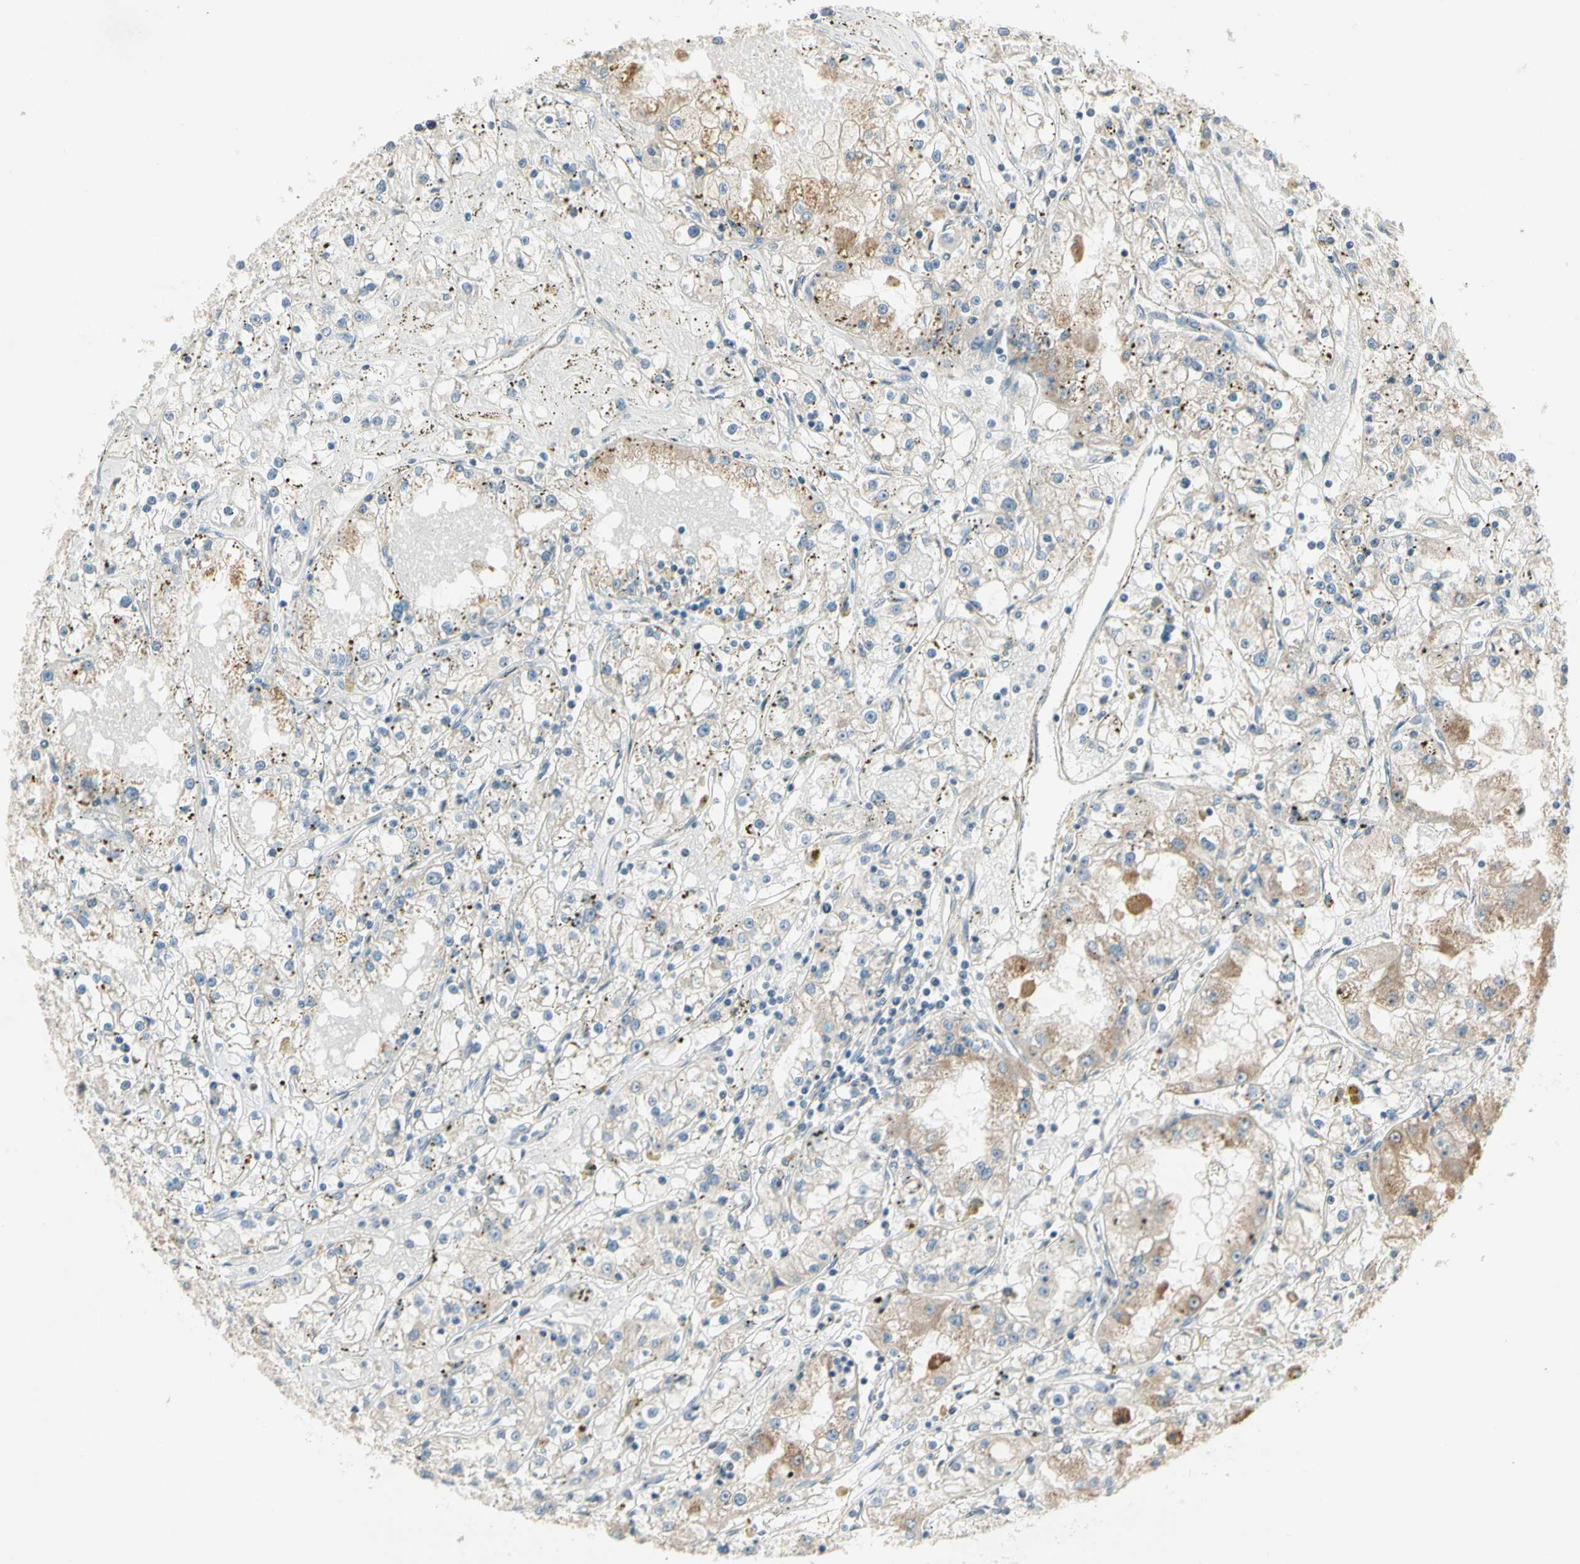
{"staining": {"intensity": "negative", "quantity": "none", "location": "none"}, "tissue": "renal cancer", "cell_type": "Tumor cells", "image_type": "cancer", "snomed": [{"axis": "morphology", "description": "Adenocarcinoma, NOS"}, {"axis": "topography", "description": "Kidney"}], "caption": "The photomicrograph demonstrates no staining of tumor cells in renal adenocarcinoma.", "gene": "PITX1", "patient": {"sex": "male", "age": 56}}